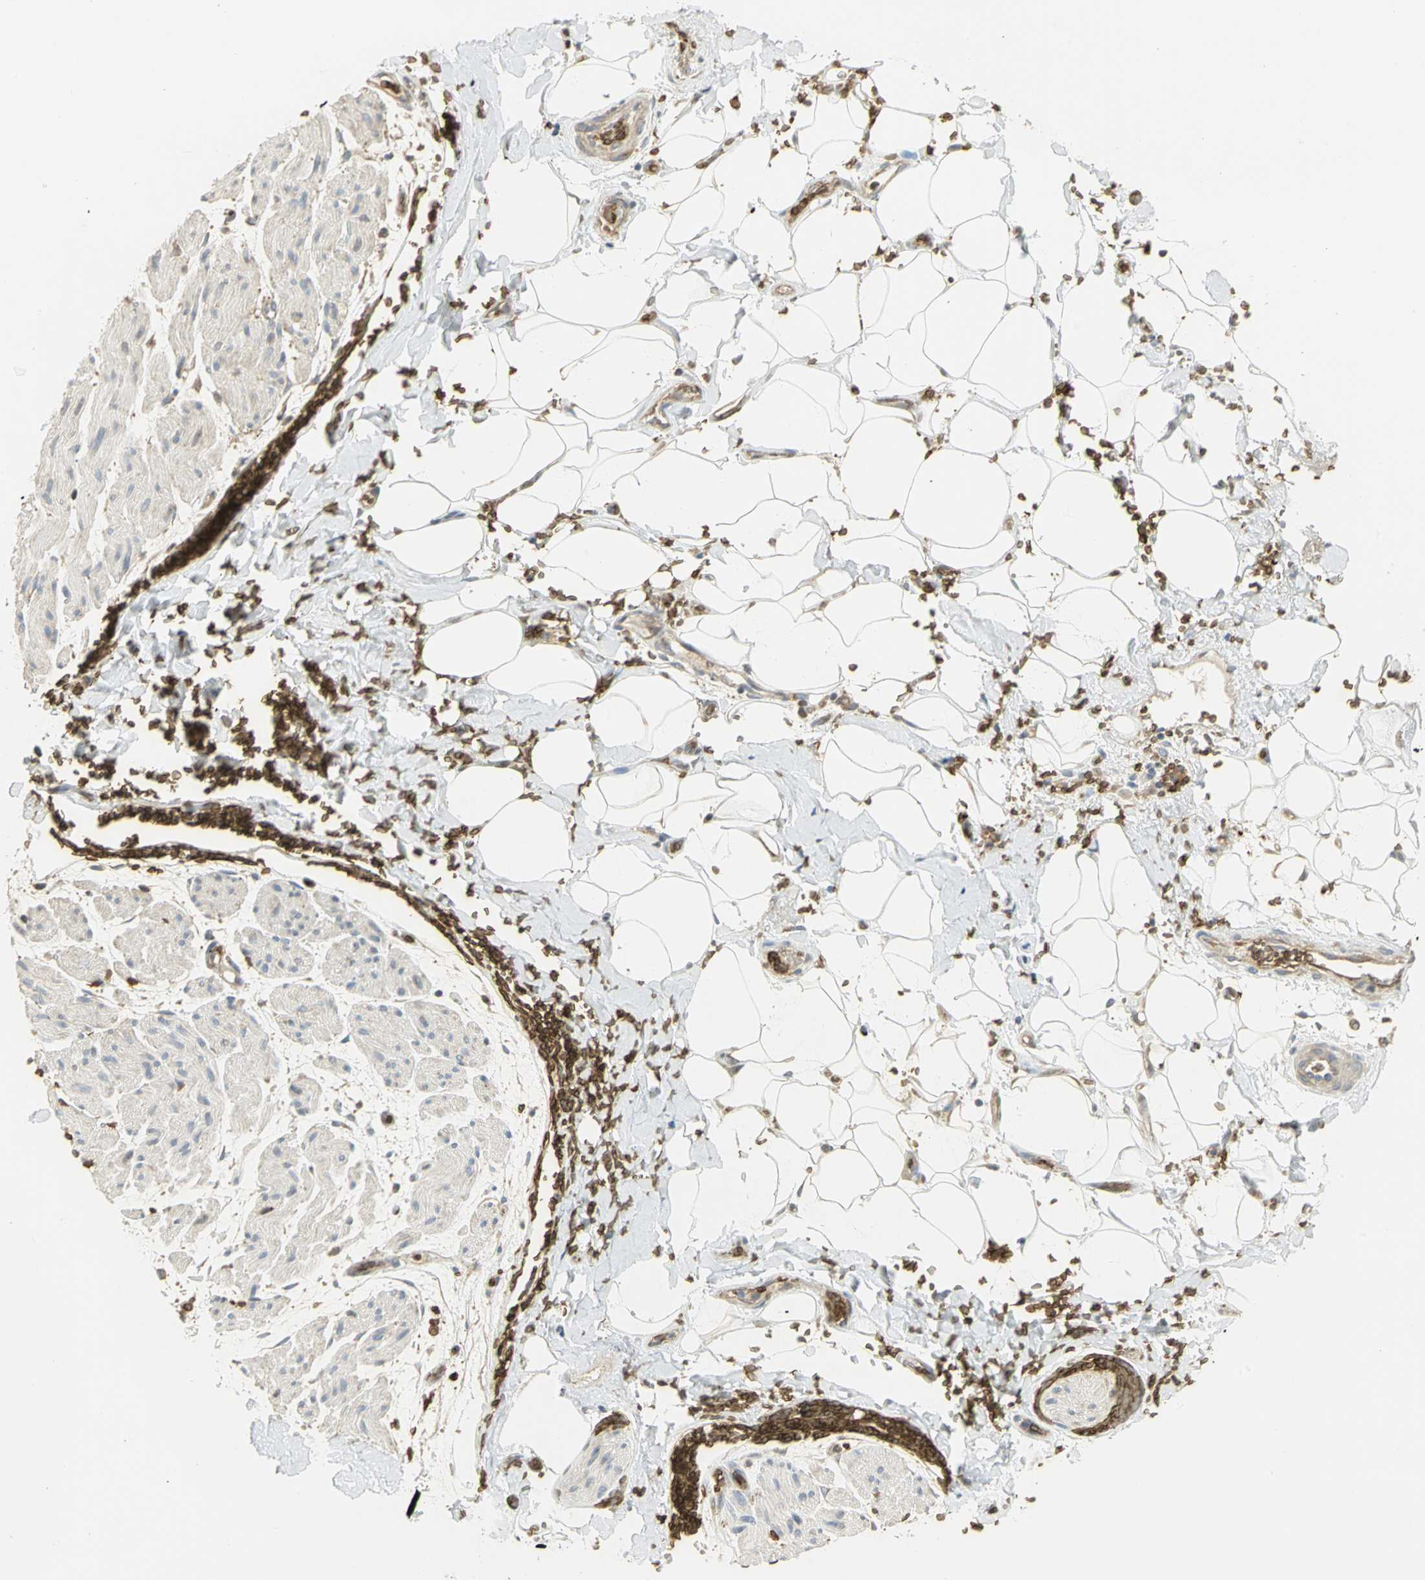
{"staining": {"intensity": "negative", "quantity": "none", "location": "none"}, "tissue": "adipose tissue", "cell_type": "Adipocytes", "image_type": "normal", "snomed": [{"axis": "morphology", "description": "Normal tissue, NOS"}, {"axis": "morphology", "description": "Cholangiocarcinoma"}, {"axis": "topography", "description": "Liver"}, {"axis": "topography", "description": "Peripheral nerve tissue"}], "caption": "IHC image of unremarkable human adipose tissue stained for a protein (brown), which reveals no staining in adipocytes. The staining is performed using DAB brown chromogen with nuclei counter-stained in using hematoxylin.", "gene": "ANK1", "patient": {"sex": "male", "age": 50}}